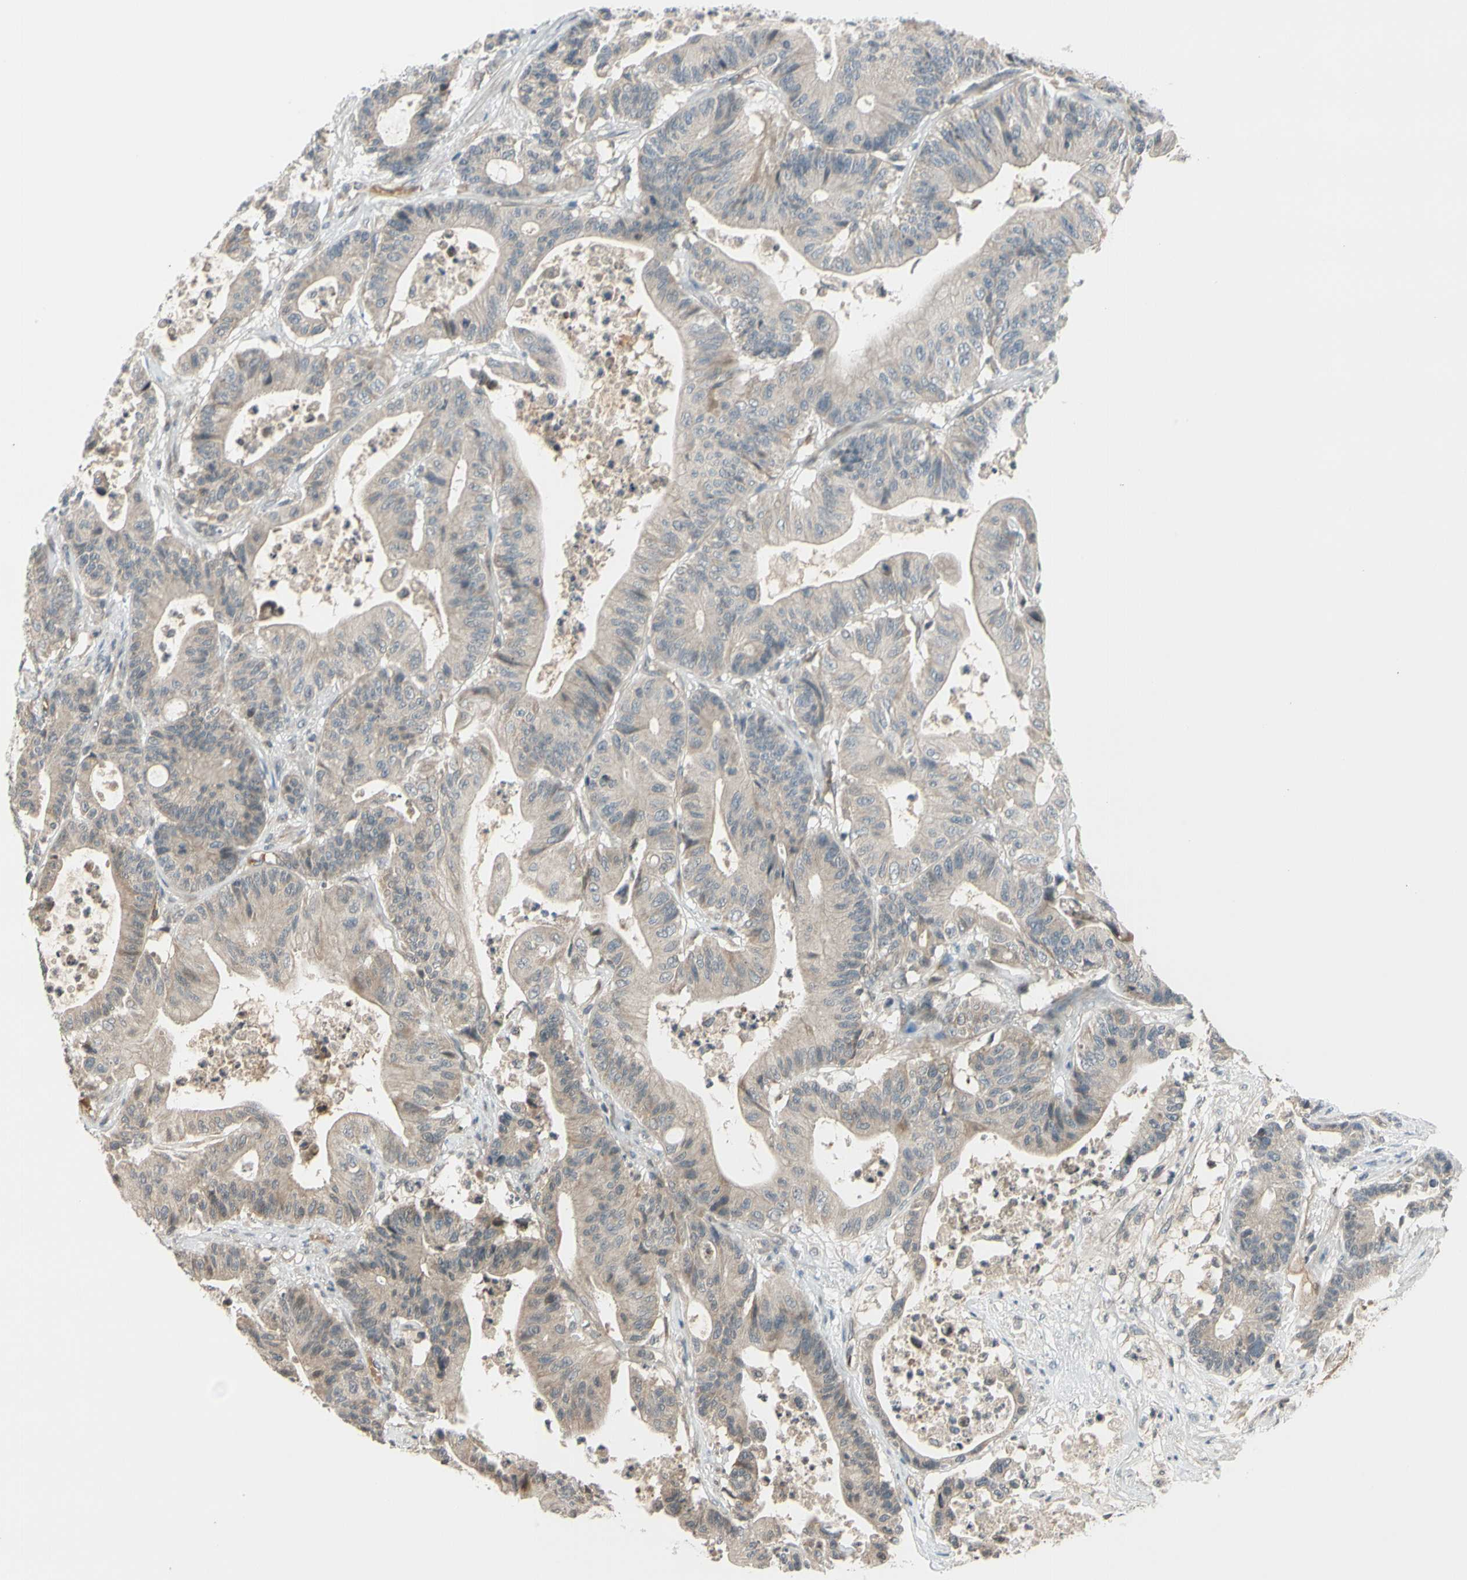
{"staining": {"intensity": "weak", "quantity": ">75%", "location": "cytoplasmic/membranous"}, "tissue": "colorectal cancer", "cell_type": "Tumor cells", "image_type": "cancer", "snomed": [{"axis": "morphology", "description": "Adenocarcinoma, NOS"}, {"axis": "topography", "description": "Colon"}], "caption": "IHC staining of colorectal adenocarcinoma, which exhibits low levels of weak cytoplasmic/membranous staining in about >75% of tumor cells indicating weak cytoplasmic/membranous protein expression. The staining was performed using DAB (brown) for protein detection and nuclei were counterstained in hematoxylin (blue).", "gene": "FGF10", "patient": {"sex": "female", "age": 84}}